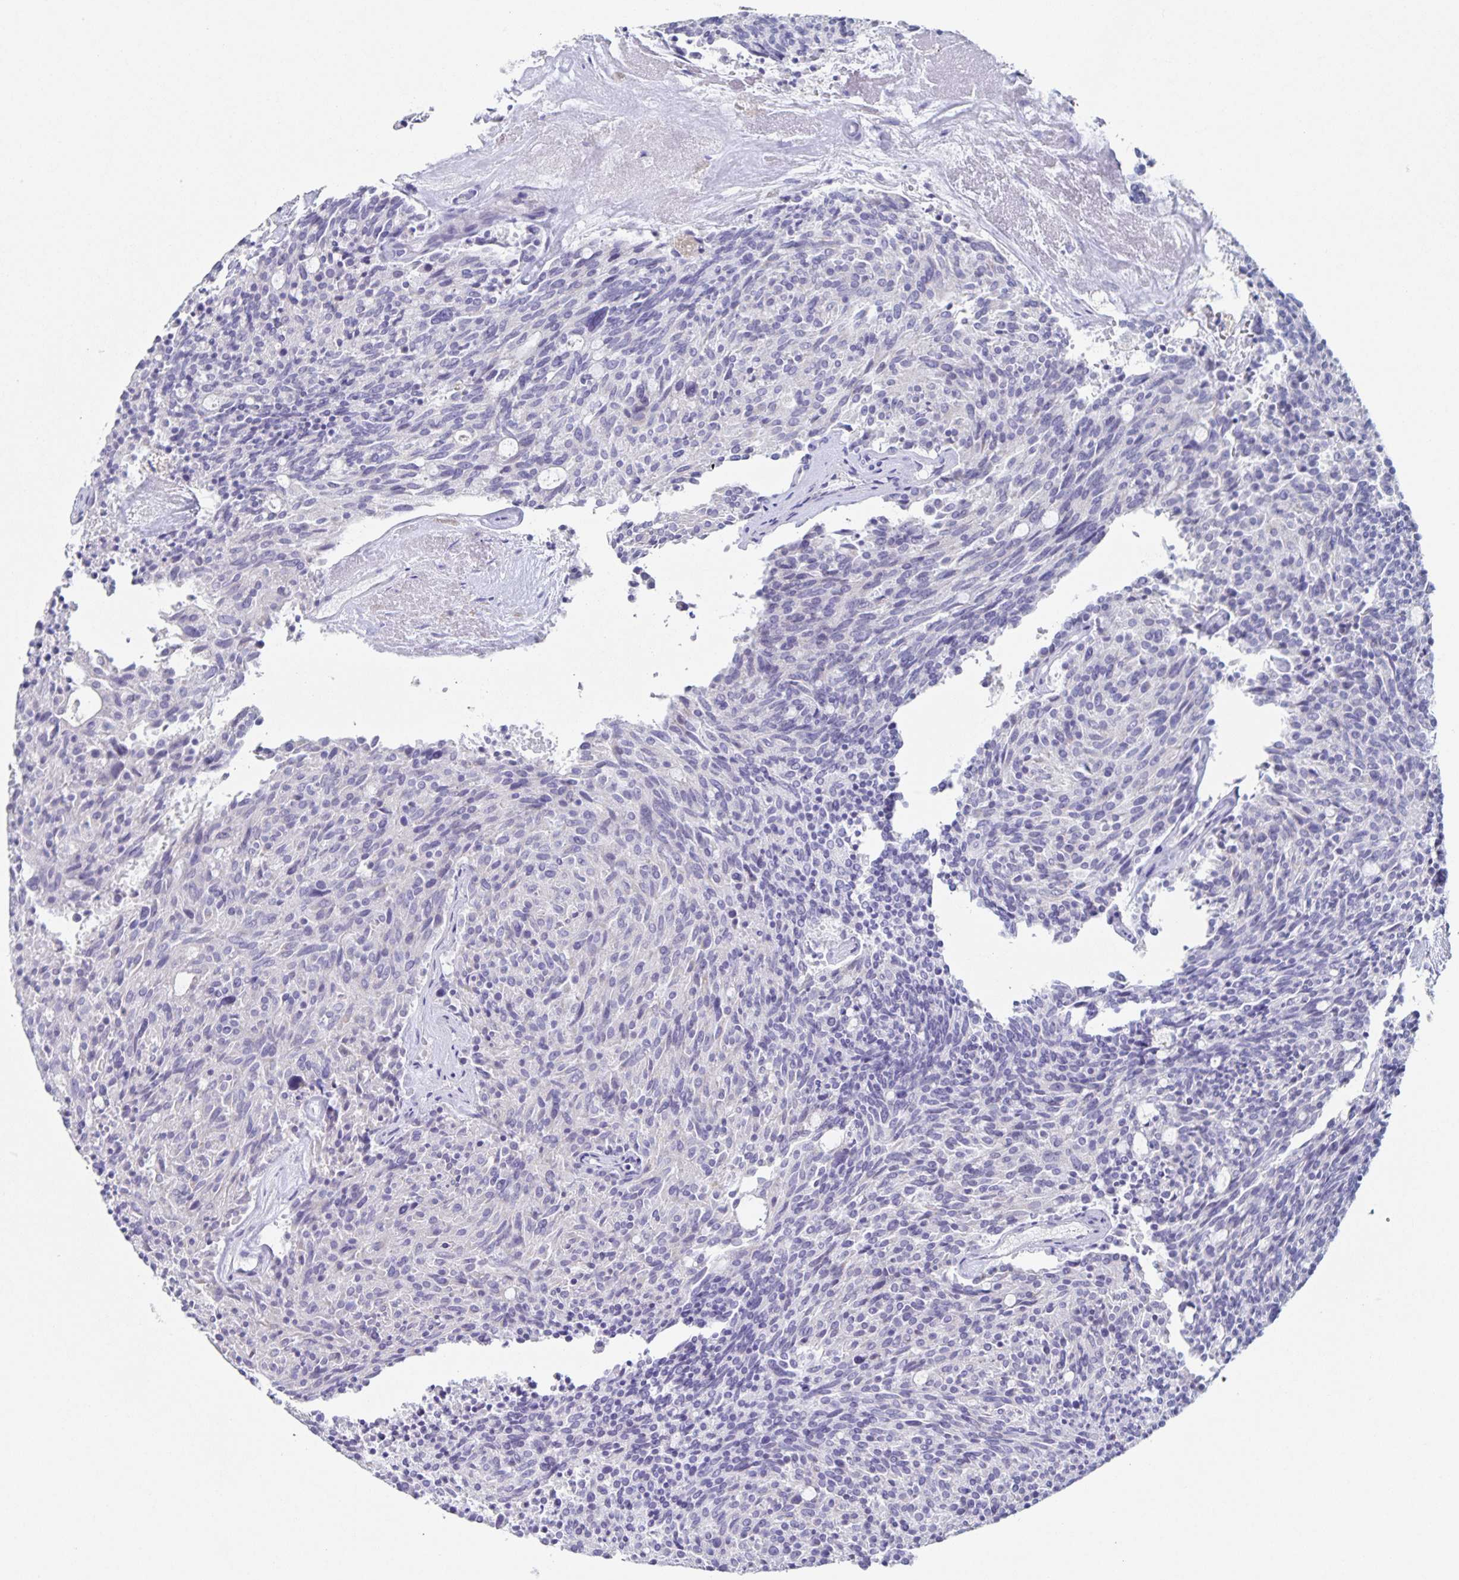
{"staining": {"intensity": "negative", "quantity": "none", "location": "none"}, "tissue": "carcinoid", "cell_type": "Tumor cells", "image_type": "cancer", "snomed": [{"axis": "morphology", "description": "Carcinoid, malignant, NOS"}, {"axis": "topography", "description": "Pancreas"}], "caption": "A high-resolution micrograph shows immunohistochemistry staining of carcinoid, which shows no significant staining in tumor cells.", "gene": "RPL36A", "patient": {"sex": "female", "age": 54}}